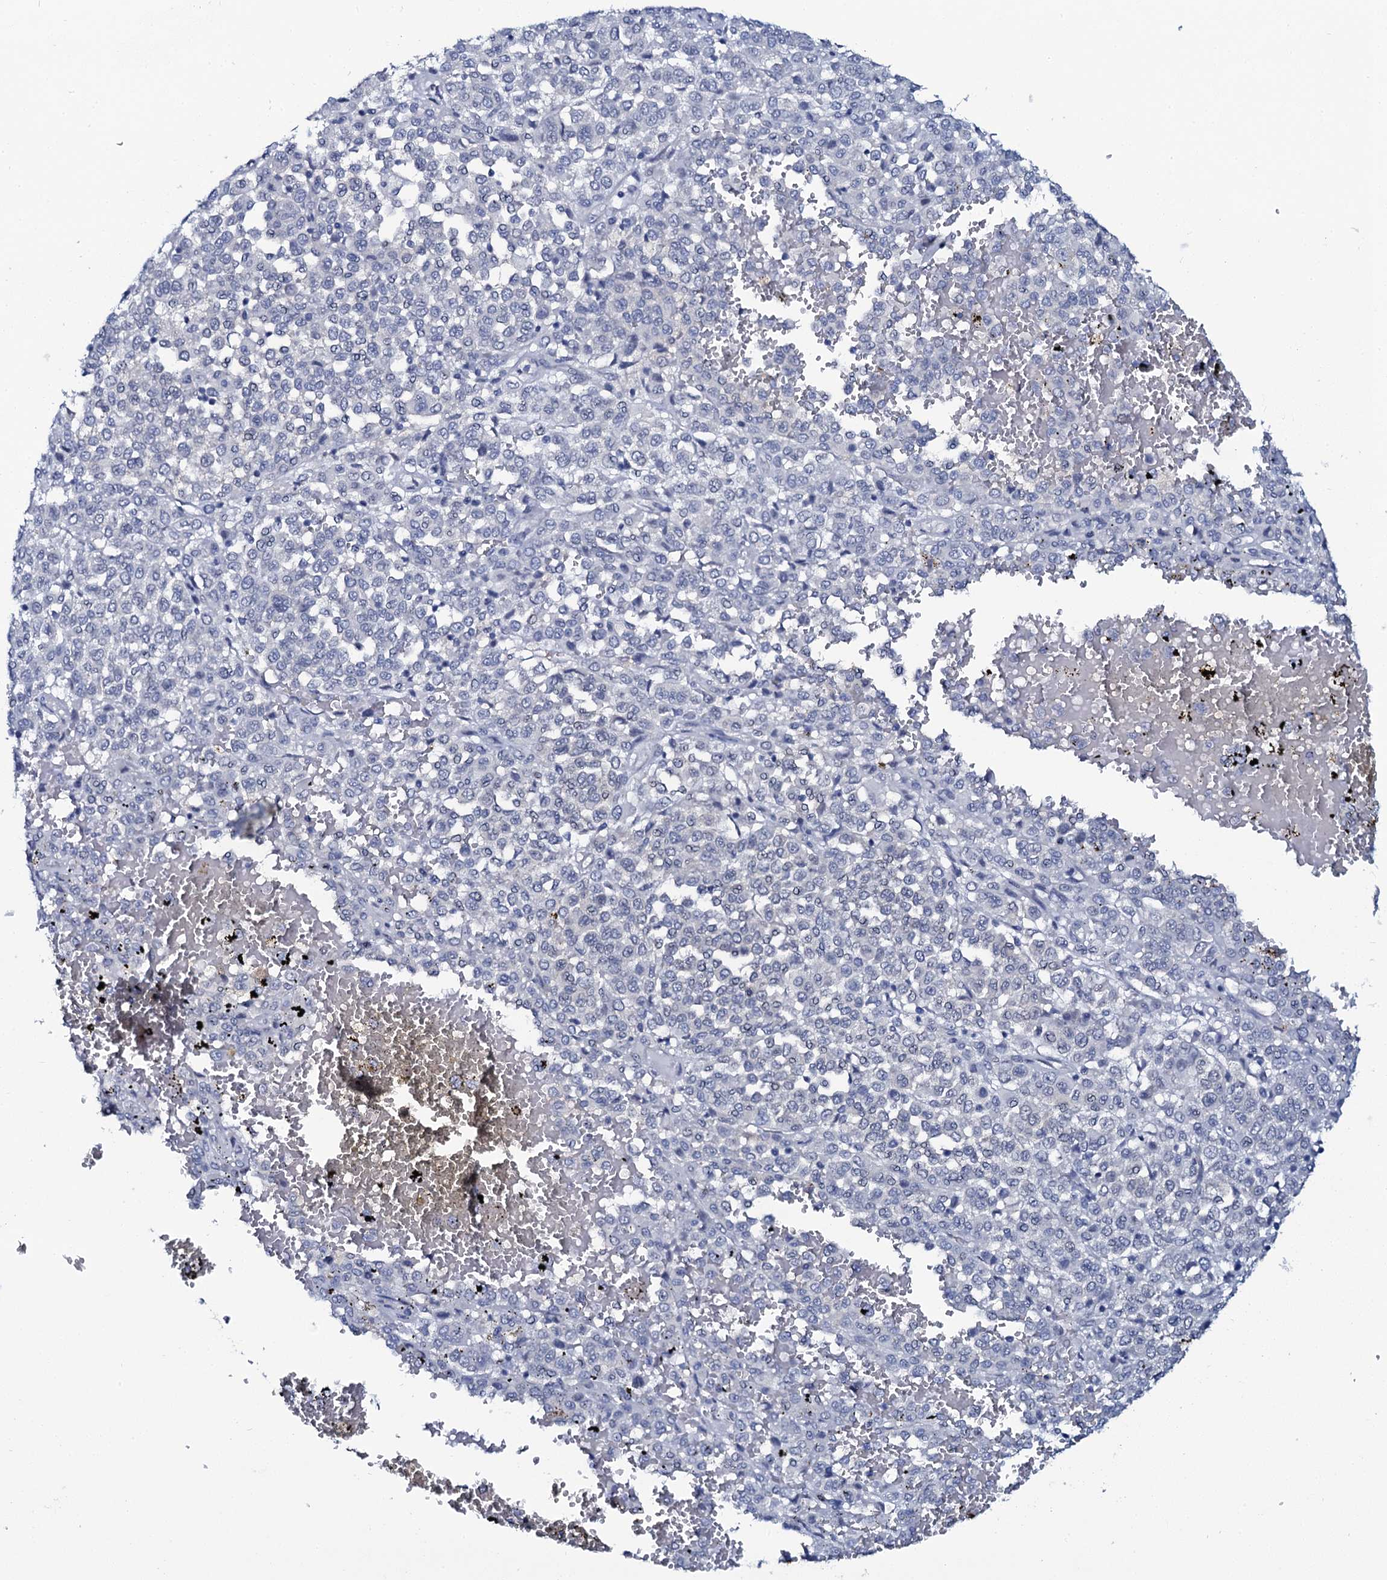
{"staining": {"intensity": "negative", "quantity": "none", "location": "none"}, "tissue": "melanoma", "cell_type": "Tumor cells", "image_type": "cancer", "snomed": [{"axis": "morphology", "description": "Malignant melanoma, Metastatic site"}, {"axis": "topography", "description": "Pancreas"}], "caption": "Immunohistochemistry (IHC) micrograph of neoplastic tissue: melanoma stained with DAB demonstrates no significant protein positivity in tumor cells. Brightfield microscopy of immunohistochemistry stained with DAB (3,3'-diaminobenzidine) (brown) and hematoxylin (blue), captured at high magnification.", "gene": "C10orf88", "patient": {"sex": "female", "age": 30}}